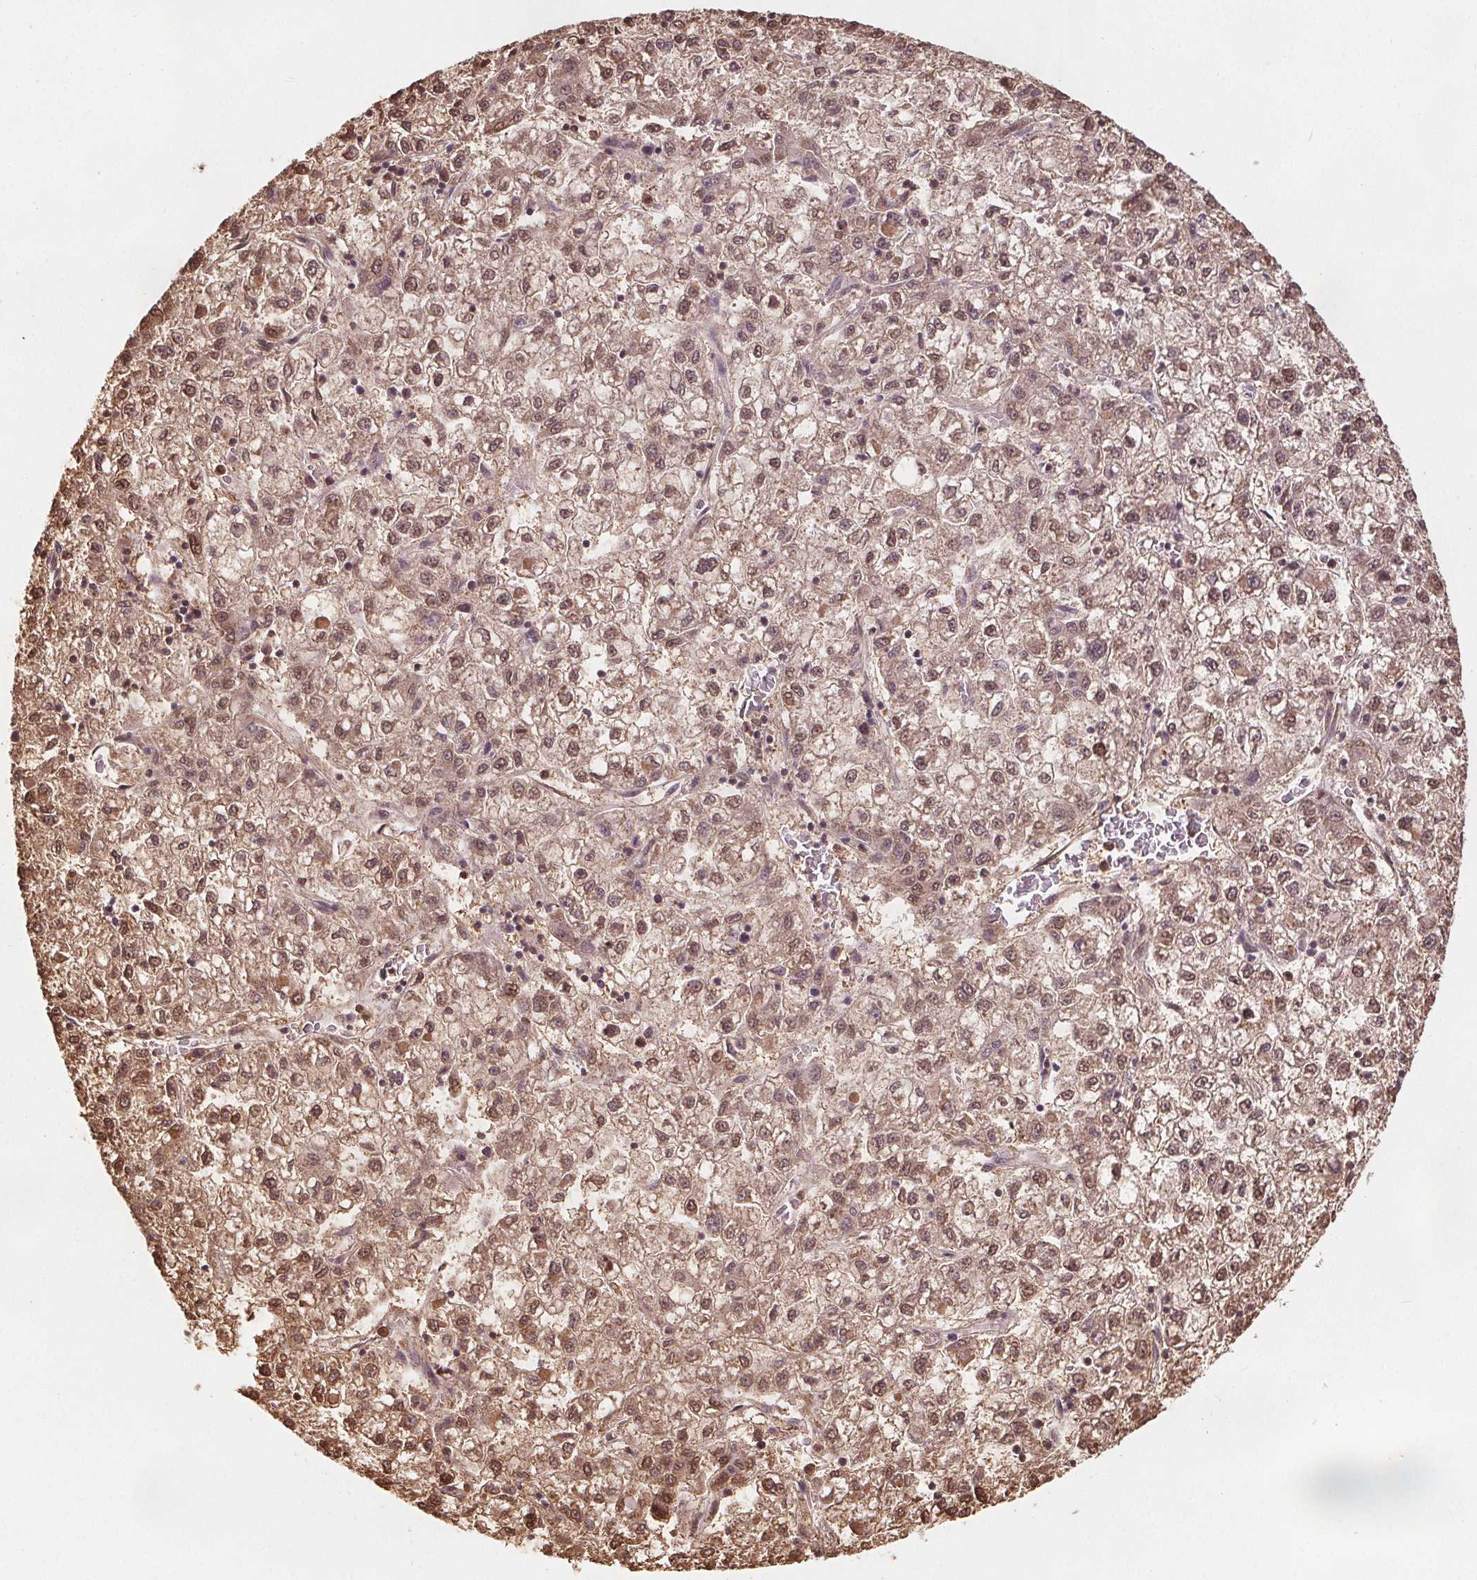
{"staining": {"intensity": "moderate", "quantity": ">75%", "location": "cytoplasmic/membranous,nuclear"}, "tissue": "liver cancer", "cell_type": "Tumor cells", "image_type": "cancer", "snomed": [{"axis": "morphology", "description": "Carcinoma, Hepatocellular, NOS"}, {"axis": "topography", "description": "Liver"}], "caption": "Moderate cytoplasmic/membranous and nuclear protein positivity is appreciated in about >75% of tumor cells in liver cancer. The staining was performed using DAB to visualize the protein expression in brown, while the nuclei were stained in blue with hematoxylin (Magnification: 20x).", "gene": "ENO1", "patient": {"sex": "male", "age": 40}}